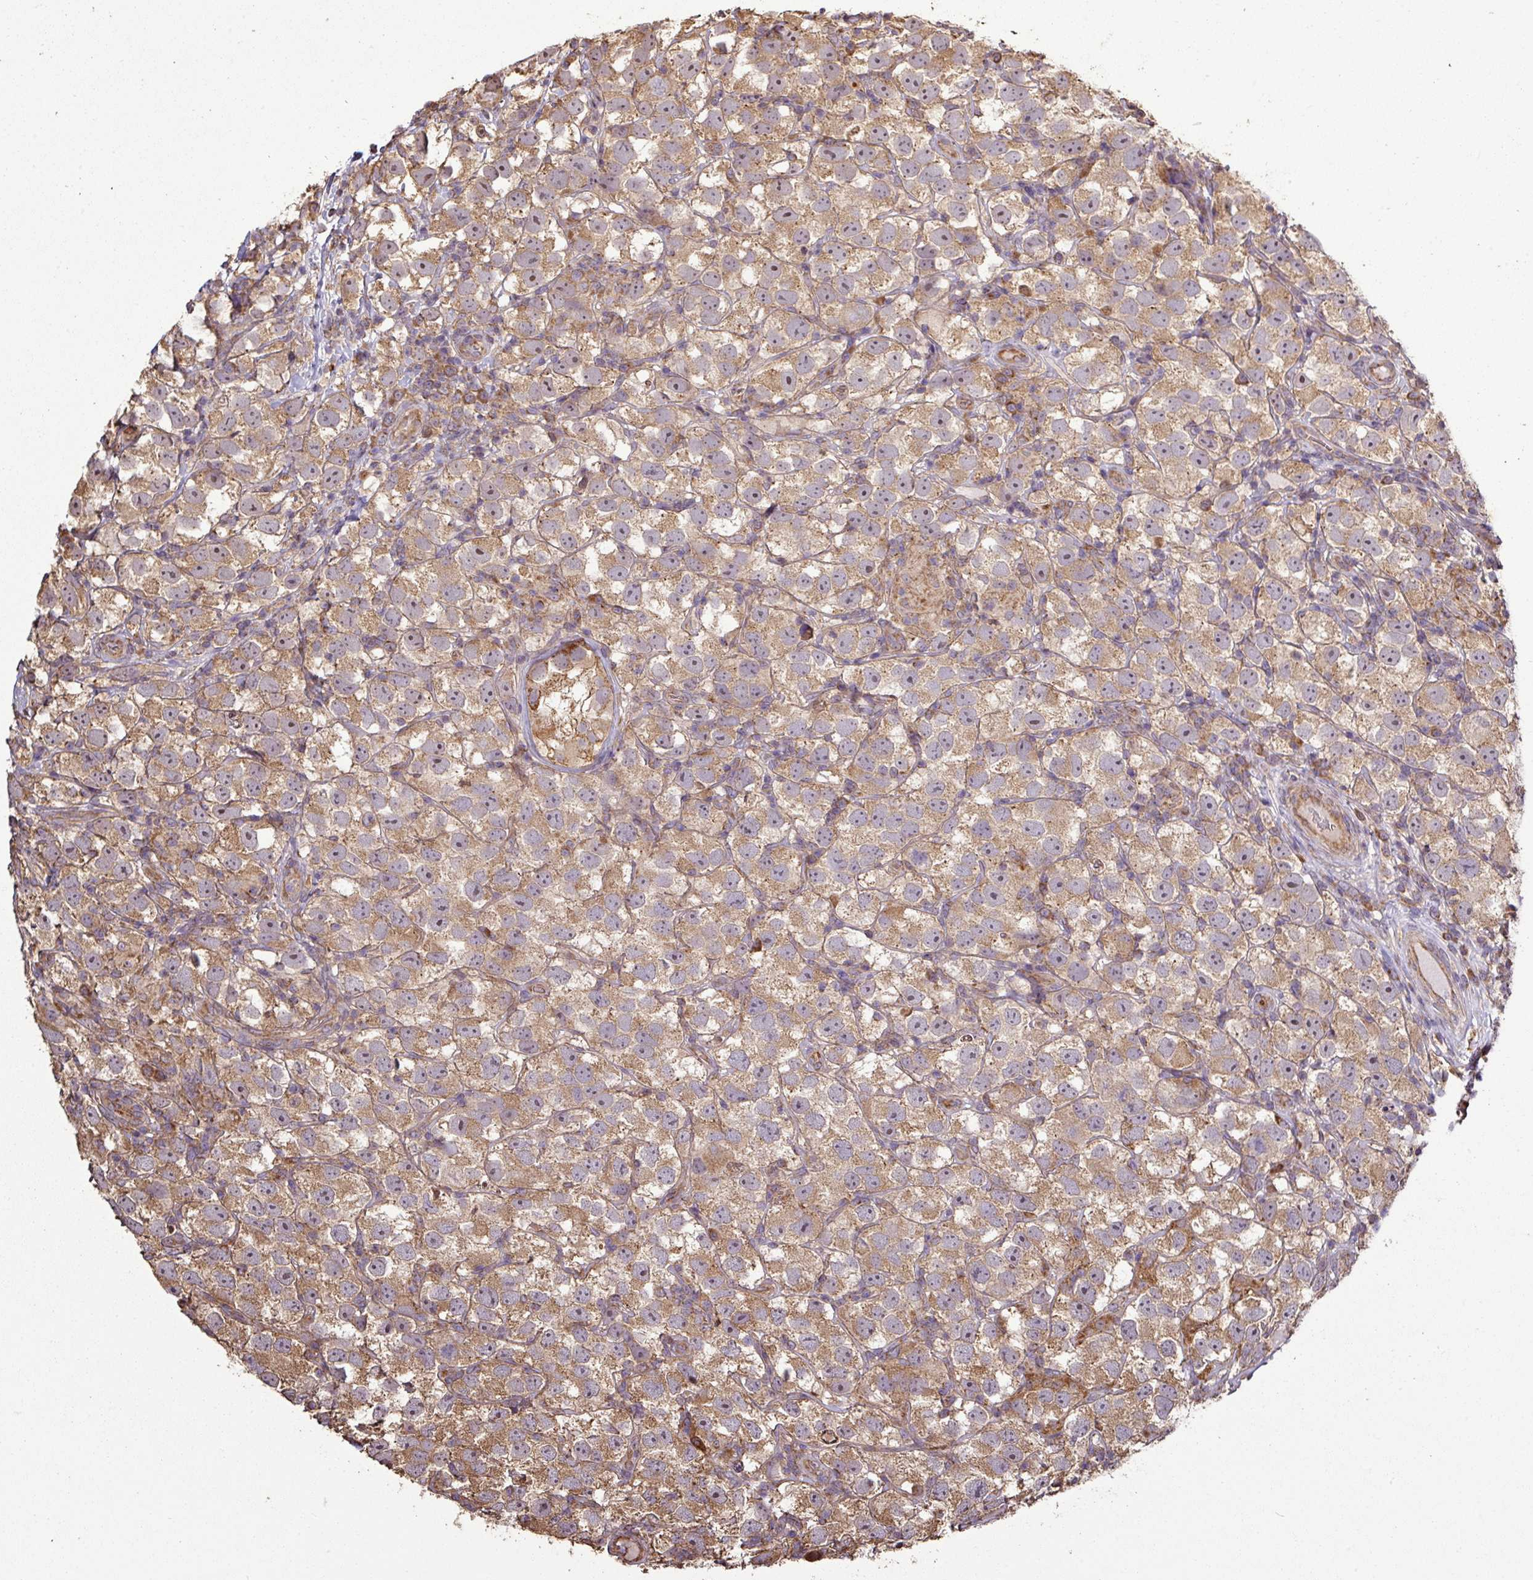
{"staining": {"intensity": "moderate", "quantity": ">75%", "location": "cytoplasmic/membranous"}, "tissue": "testis cancer", "cell_type": "Tumor cells", "image_type": "cancer", "snomed": [{"axis": "morphology", "description": "Seminoma, NOS"}, {"axis": "topography", "description": "Testis"}], "caption": "Tumor cells reveal moderate cytoplasmic/membranous positivity in approximately >75% of cells in testis seminoma.", "gene": "PLEKHM1", "patient": {"sex": "male", "age": 26}}